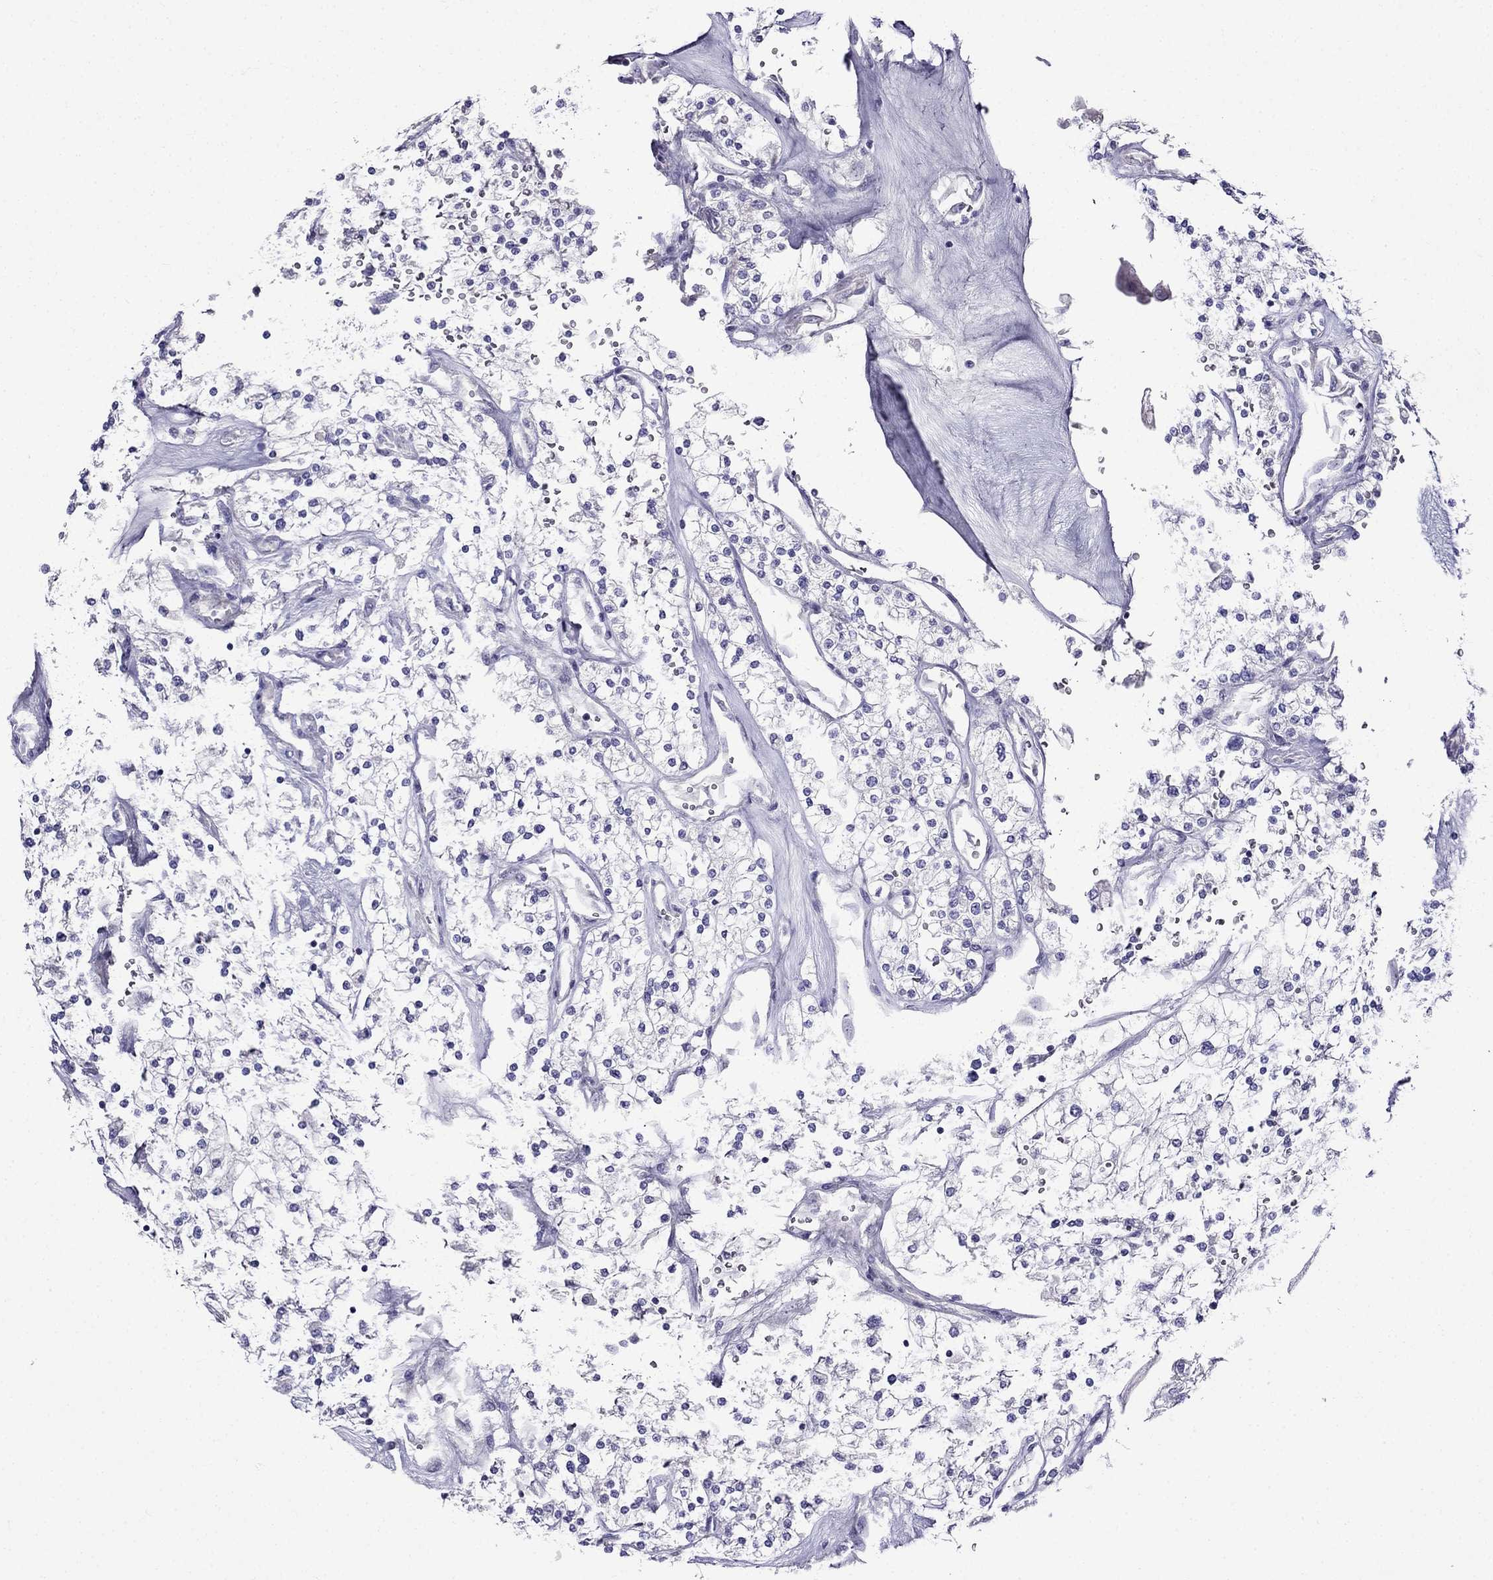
{"staining": {"intensity": "negative", "quantity": "none", "location": "none"}, "tissue": "renal cancer", "cell_type": "Tumor cells", "image_type": "cancer", "snomed": [{"axis": "morphology", "description": "Adenocarcinoma, NOS"}, {"axis": "topography", "description": "Kidney"}], "caption": "Immunohistochemistry photomicrograph of adenocarcinoma (renal) stained for a protein (brown), which demonstrates no positivity in tumor cells.", "gene": "PATE1", "patient": {"sex": "male", "age": 80}}